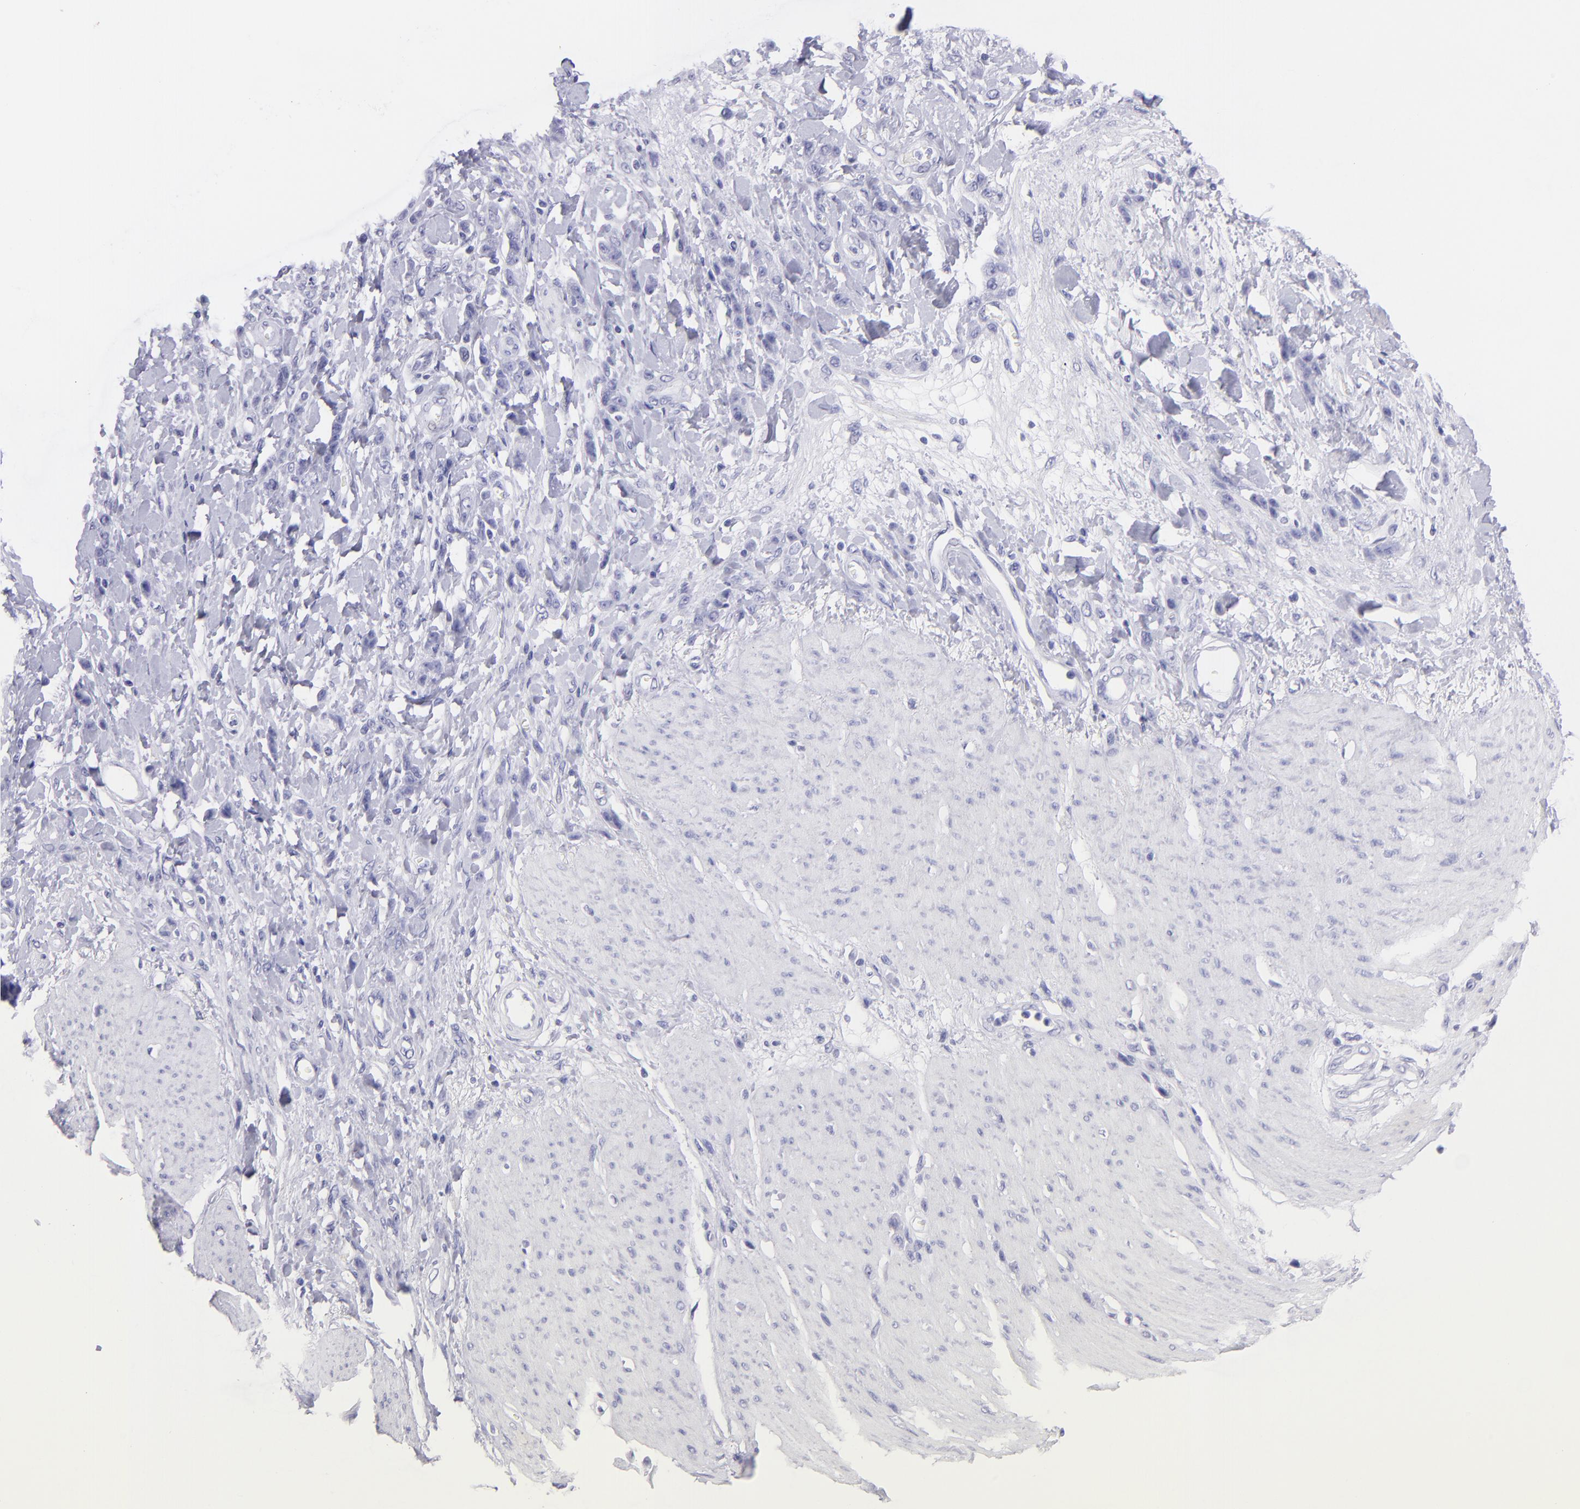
{"staining": {"intensity": "negative", "quantity": "none", "location": "none"}, "tissue": "stomach cancer", "cell_type": "Tumor cells", "image_type": "cancer", "snomed": [{"axis": "morphology", "description": "Normal tissue, NOS"}, {"axis": "morphology", "description": "Adenocarcinoma, NOS"}, {"axis": "topography", "description": "Stomach"}], "caption": "DAB immunohistochemical staining of human stomach cancer (adenocarcinoma) demonstrates no significant positivity in tumor cells. (Immunohistochemistry (ihc), brightfield microscopy, high magnification).", "gene": "CNP", "patient": {"sex": "male", "age": 82}}